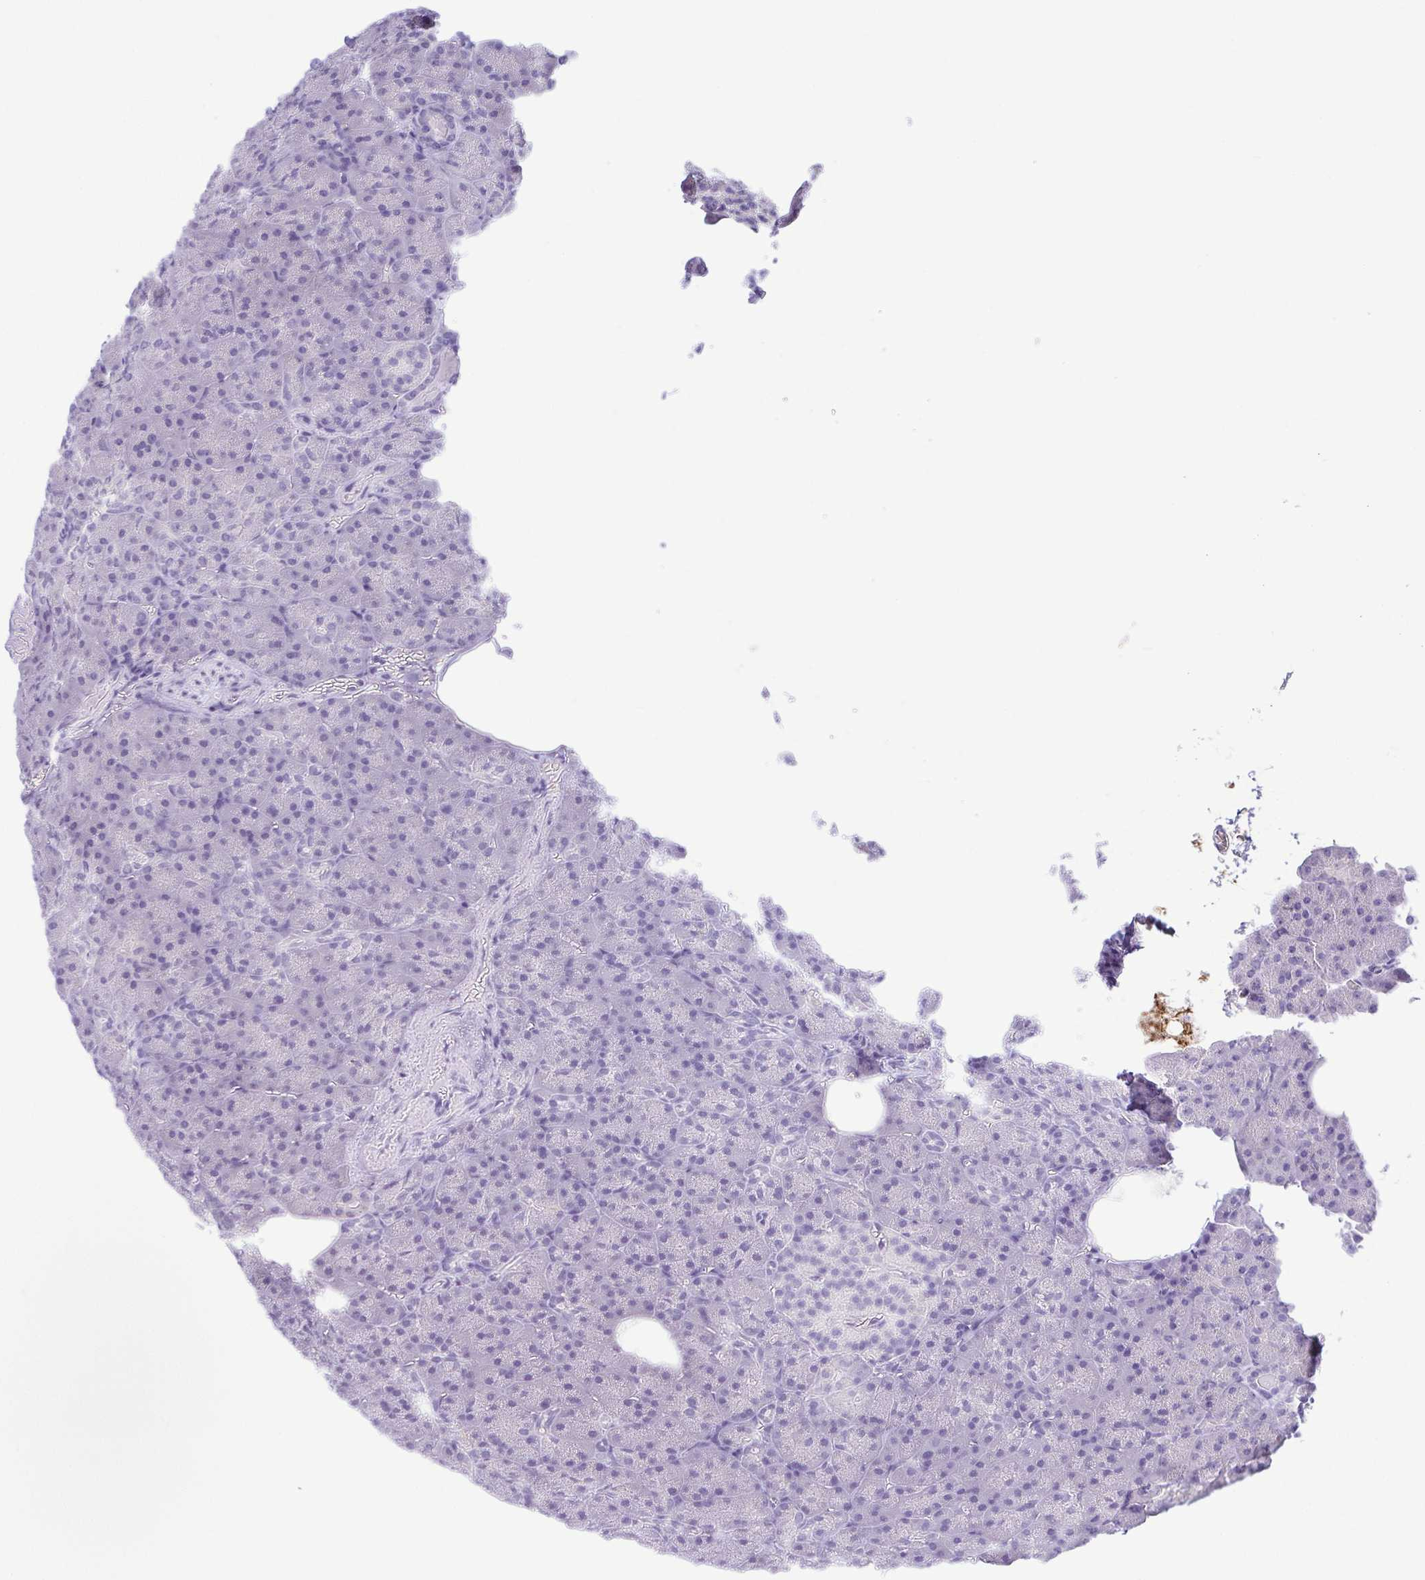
{"staining": {"intensity": "negative", "quantity": "none", "location": "none"}, "tissue": "pancreas", "cell_type": "Exocrine glandular cells", "image_type": "normal", "snomed": [{"axis": "morphology", "description": "Normal tissue, NOS"}, {"axis": "topography", "description": "Pancreas"}], "caption": "High power microscopy image of an immunohistochemistry histopathology image of unremarkable pancreas, revealing no significant expression in exocrine glandular cells.", "gene": "EPB42", "patient": {"sex": "female", "age": 74}}